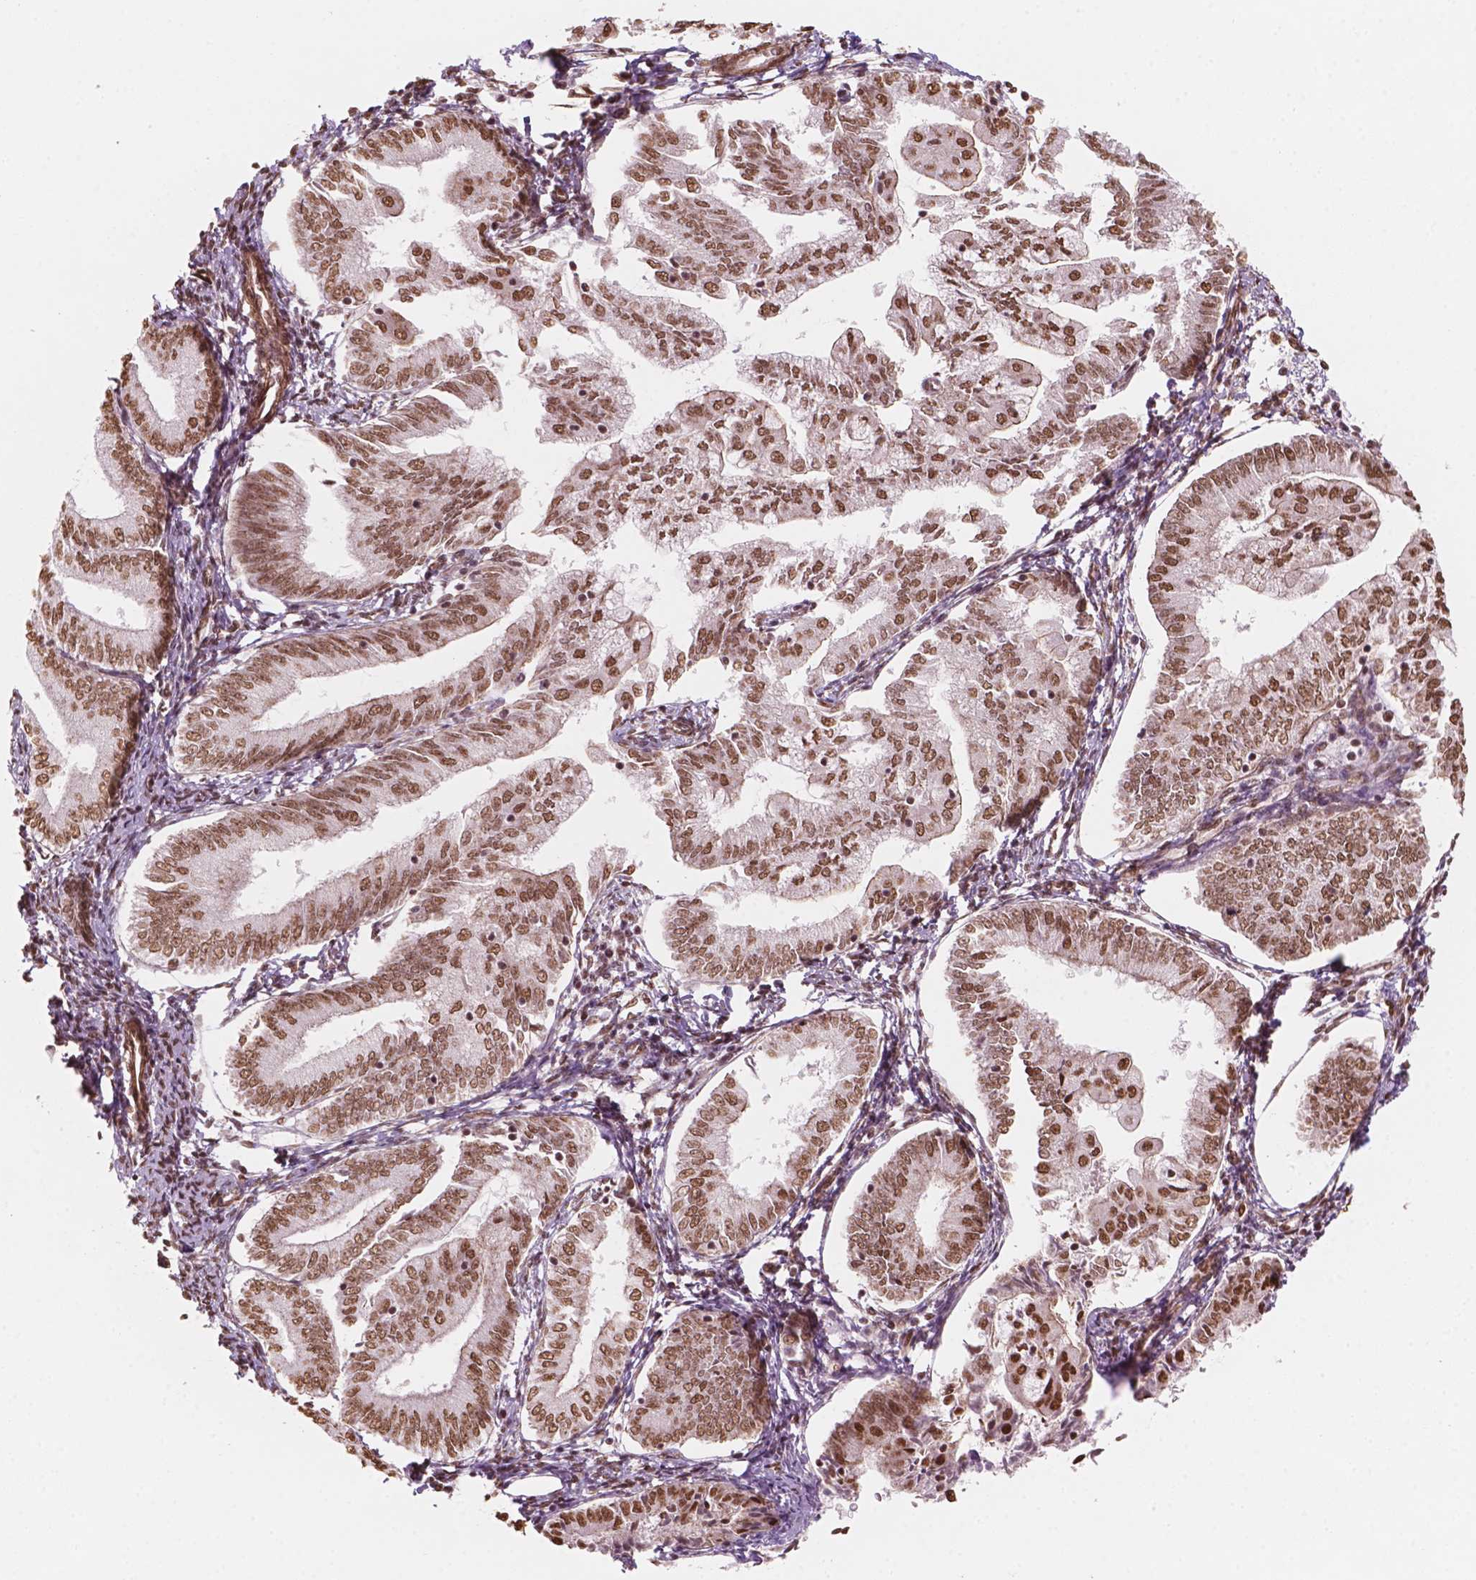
{"staining": {"intensity": "moderate", "quantity": ">75%", "location": "nuclear"}, "tissue": "endometrial cancer", "cell_type": "Tumor cells", "image_type": "cancer", "snomed": [{"axis": "morphology", "description": "Adenocarcinoma, NOS"}, {"axis": "topography", "description": "Endometrium"}], "caption": "This is a micrograph of IHC staining of adenocarcinoma (endometrial), which shows moderate staining in the nuclear of tumor cells.", "gene": "GTF3C5", "patient": {"sex": "female", "age": 55}}